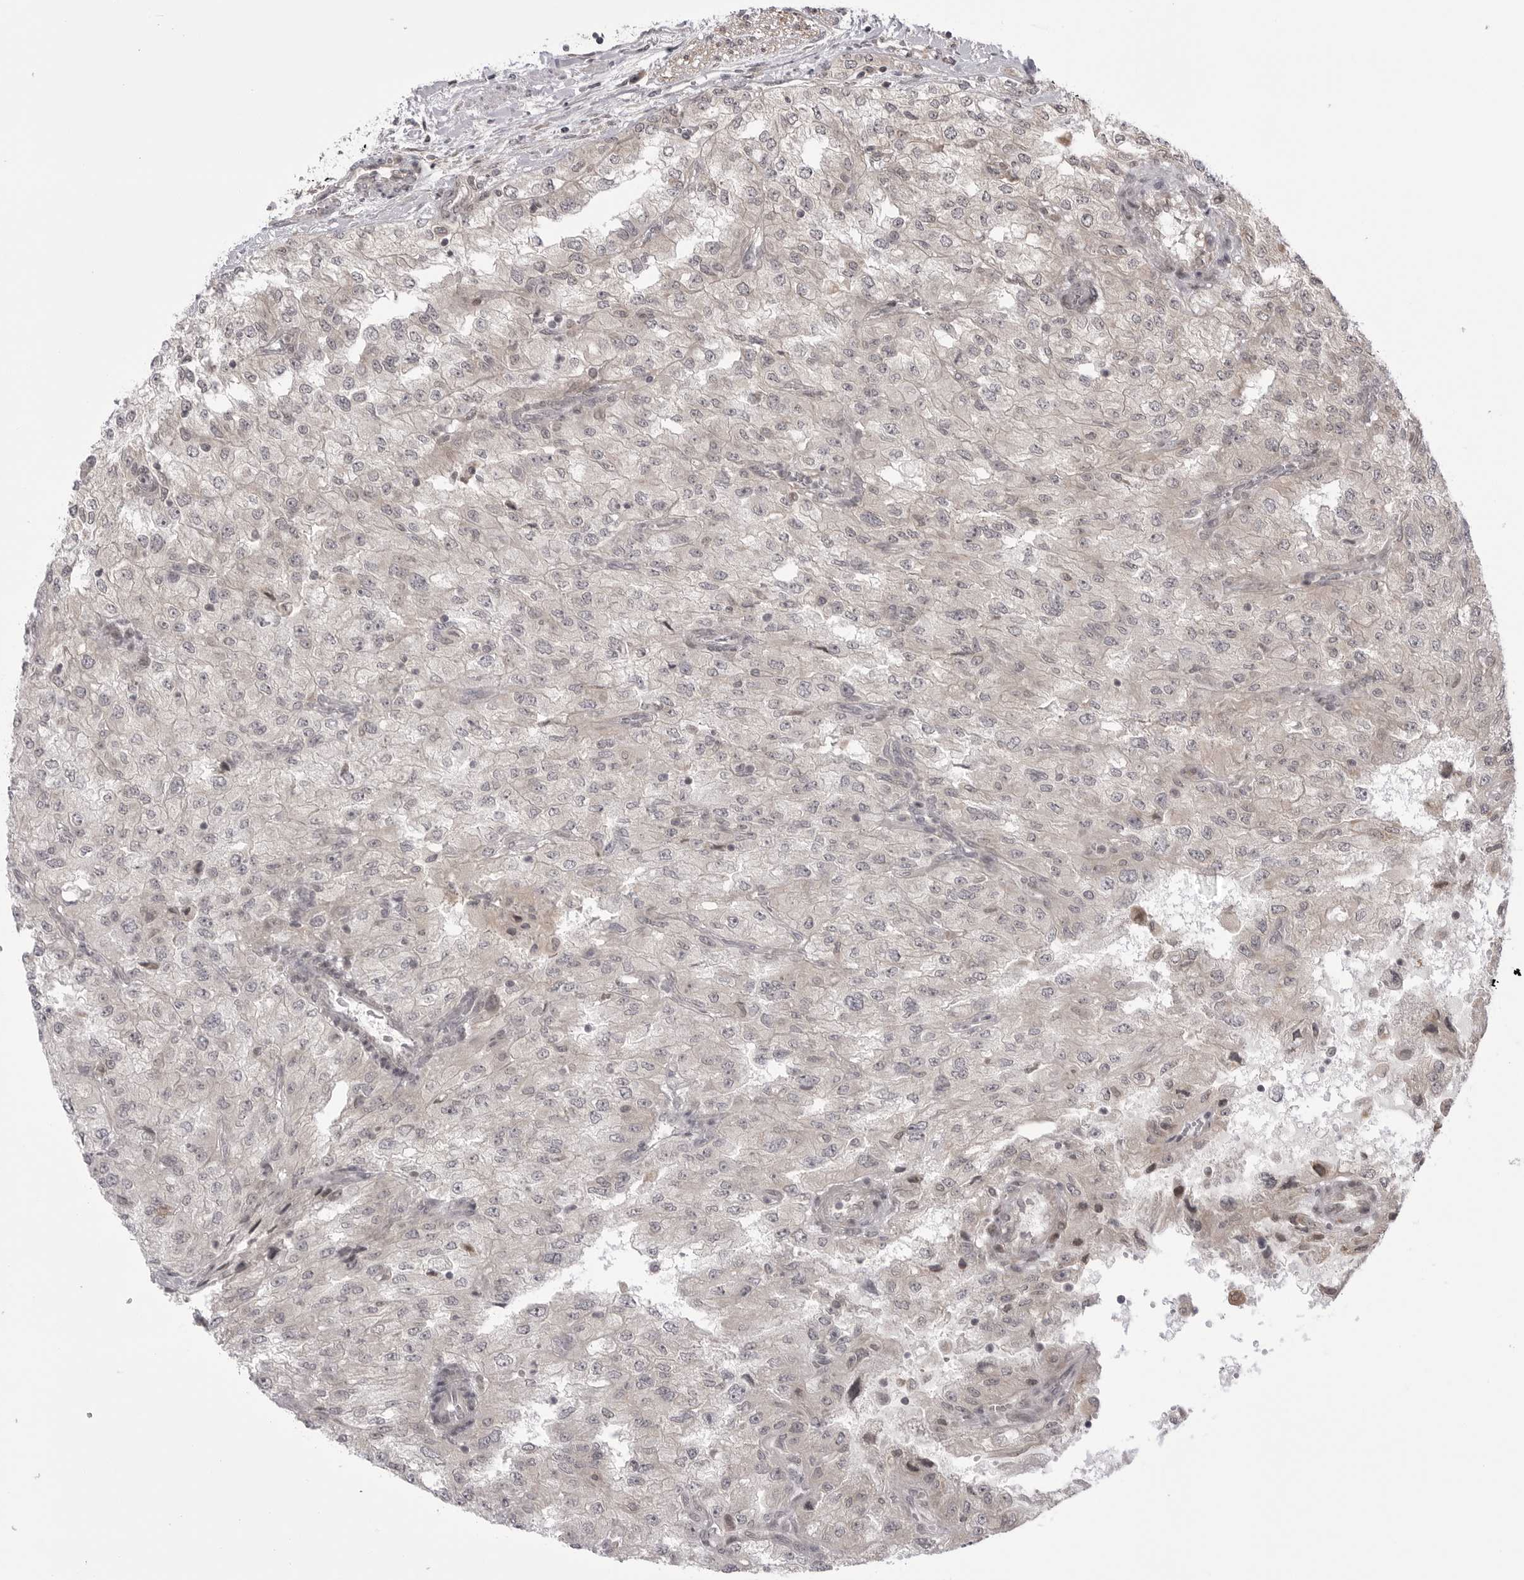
{"staining": {"intensity": "negative", "quantity": "none", "location": "none"}, "tissue": "renal cancer", "cell_type": "Tumor cells", "image_type": "cancer", "snomed": [{"axis": "morphology", "description": "Adenocarcinoma, NOS"}, {"axis": "topography", "description": "Kidney"}], "caption": "The immunohistochemistry (IHC) image has no significant staining in tumor cells of renal cancer tissue.", "gene": "PTK2B", "patient": {"sex": "female", "age": 54}}